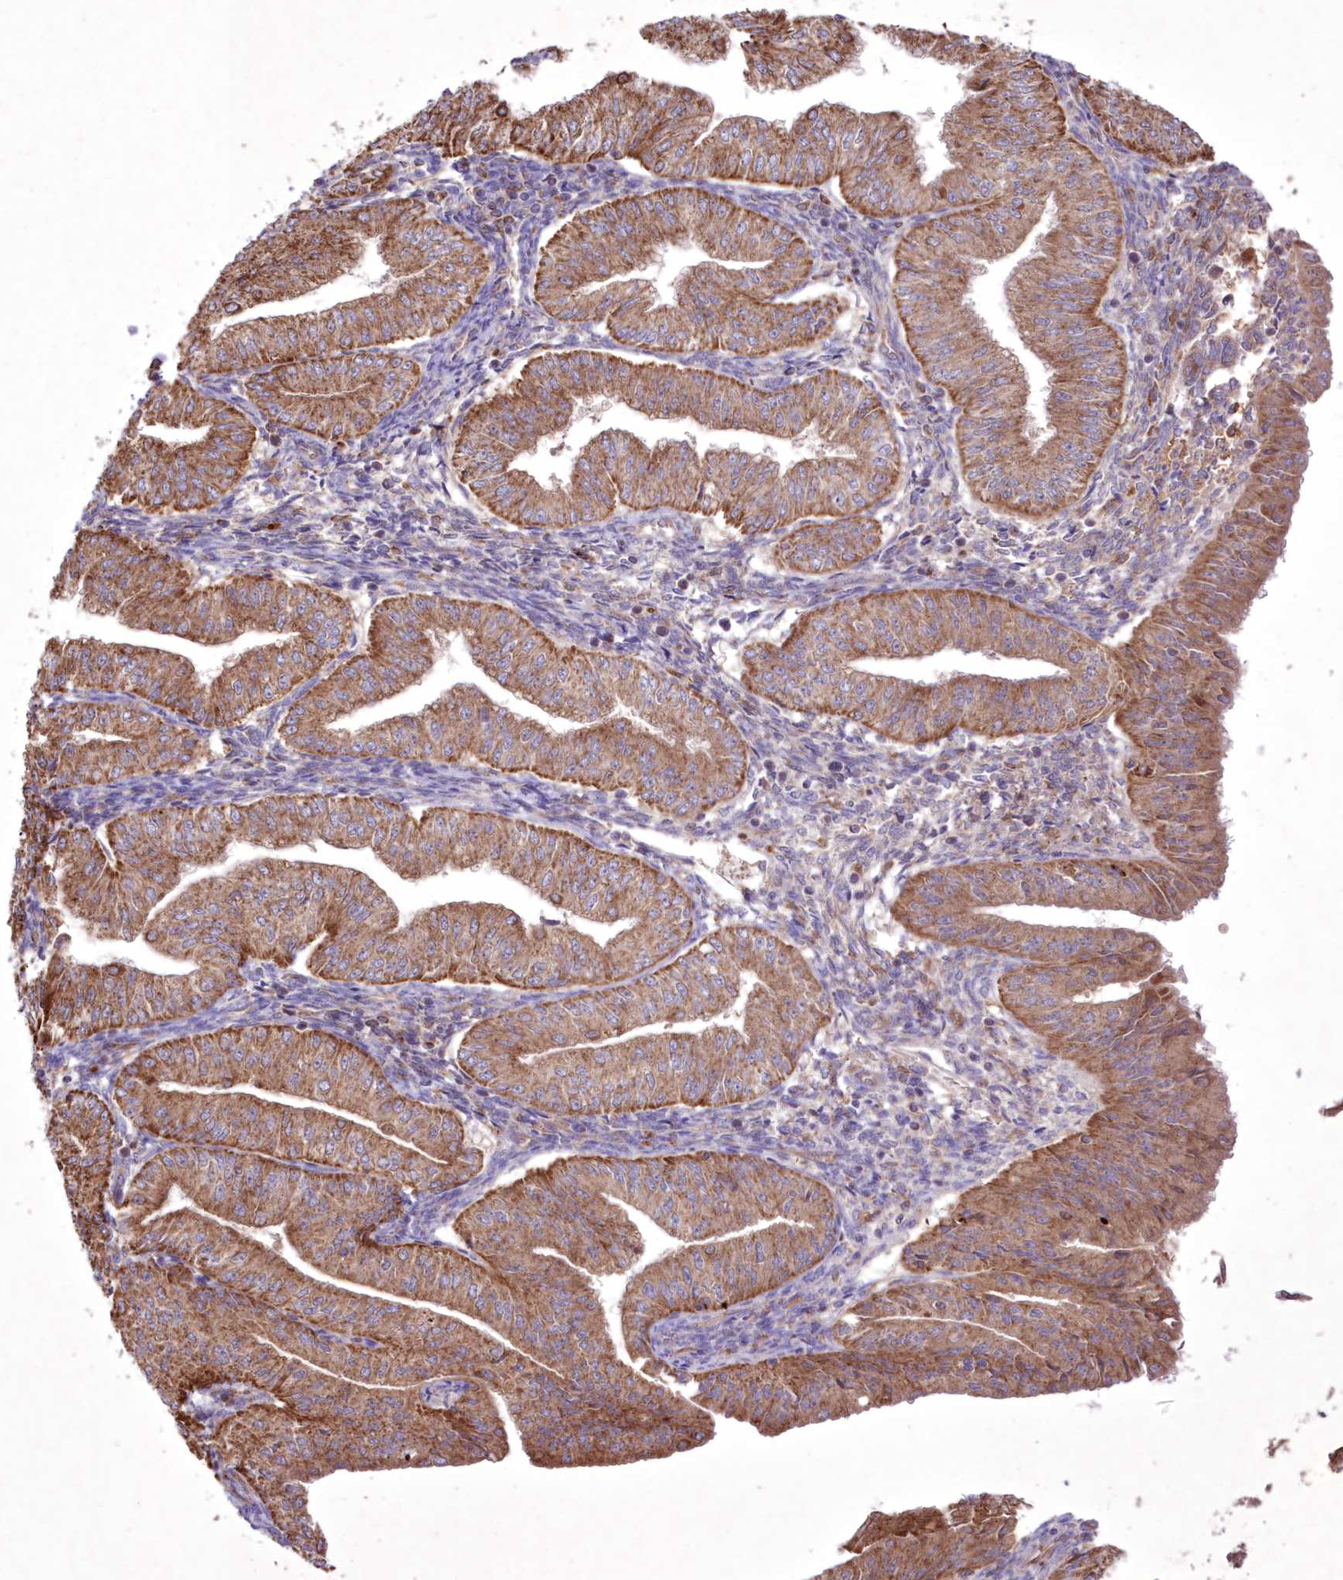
{"staining": {"intensity": "moderate", "quantity": ">75%", "location": "cytoplasmic/membranous"}, "tissue": "endometrial cancer", "cell_type": "Tumor cells", "image_type": "cancer", "snomed": [{"axis": "morphology", "description": "Normal tissue, NOS"}, {"axis": "morphology", "description": "Adenocarcinoma, NOS"}, {"axis": "topography", "description": "Endometrium"}], "caption": "Endometrial adenocarcinoma stained for a protein reveals moderate cytoplasmic/membranous positivity in tumor cells. Ihc stains the protein in brown and the nuclei are stained blue.", "gene": "FCHO2", "patient": {"sex": "female", "age": 53}}